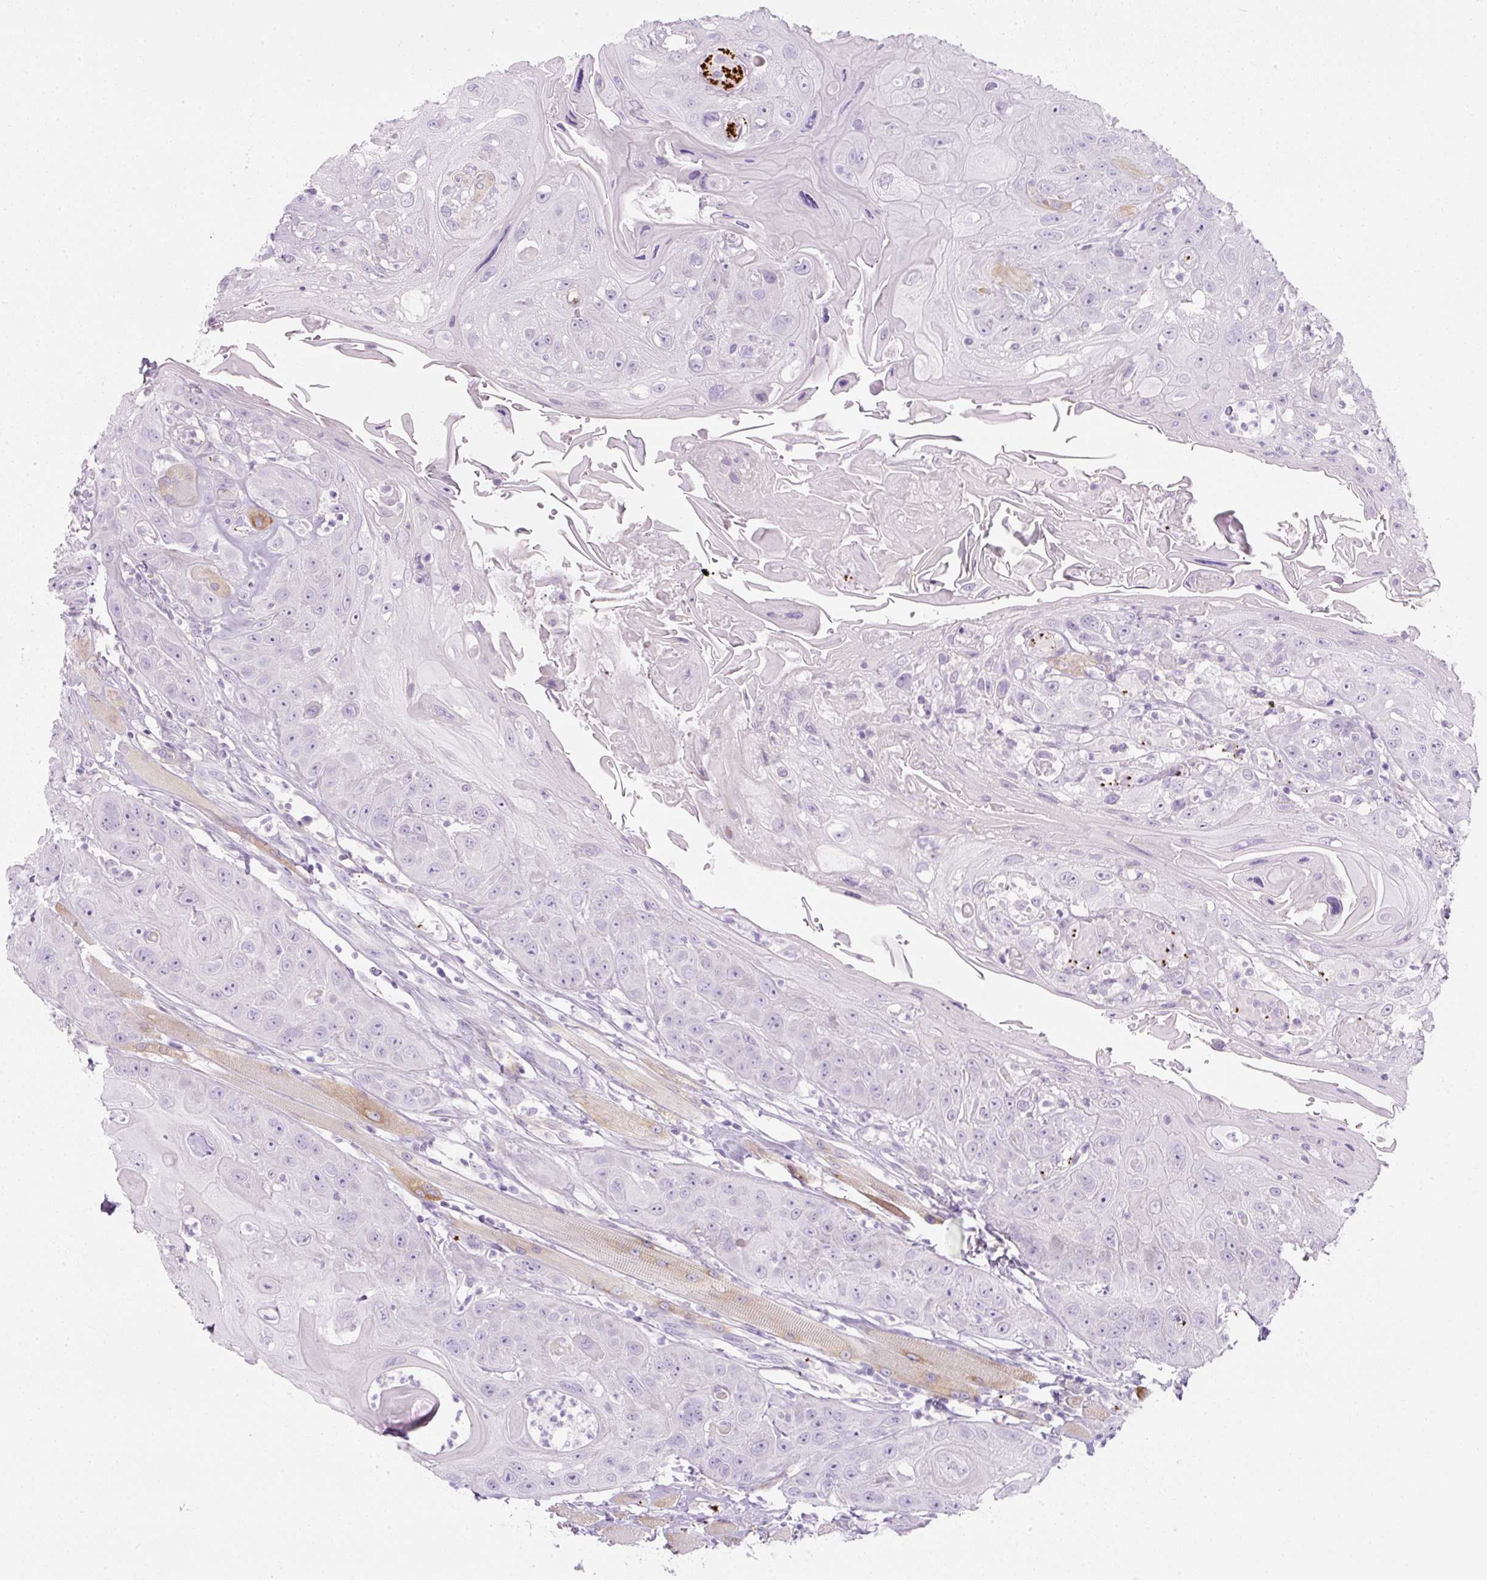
{"staining": {"intensity": "negative", "quantity": "none", "location": "none"}, "tissue": "head and neck cancer", "cell_type": "Tumor cells", "image_type": "cancer", "snomed": [{"axis": "morphology", "description": "Squamous cell carcinoma, NOS"}, {"axis": "topography", "description": "Head-Neck"}], "caption": "High power microscopy micrograph of an IHC image of head and neck cancer (squamous cell carcinoma), revealing no significant positivity in tumor cells.", "gene": "PF4V1", "patient": {"sex": "female", "age": 59}}